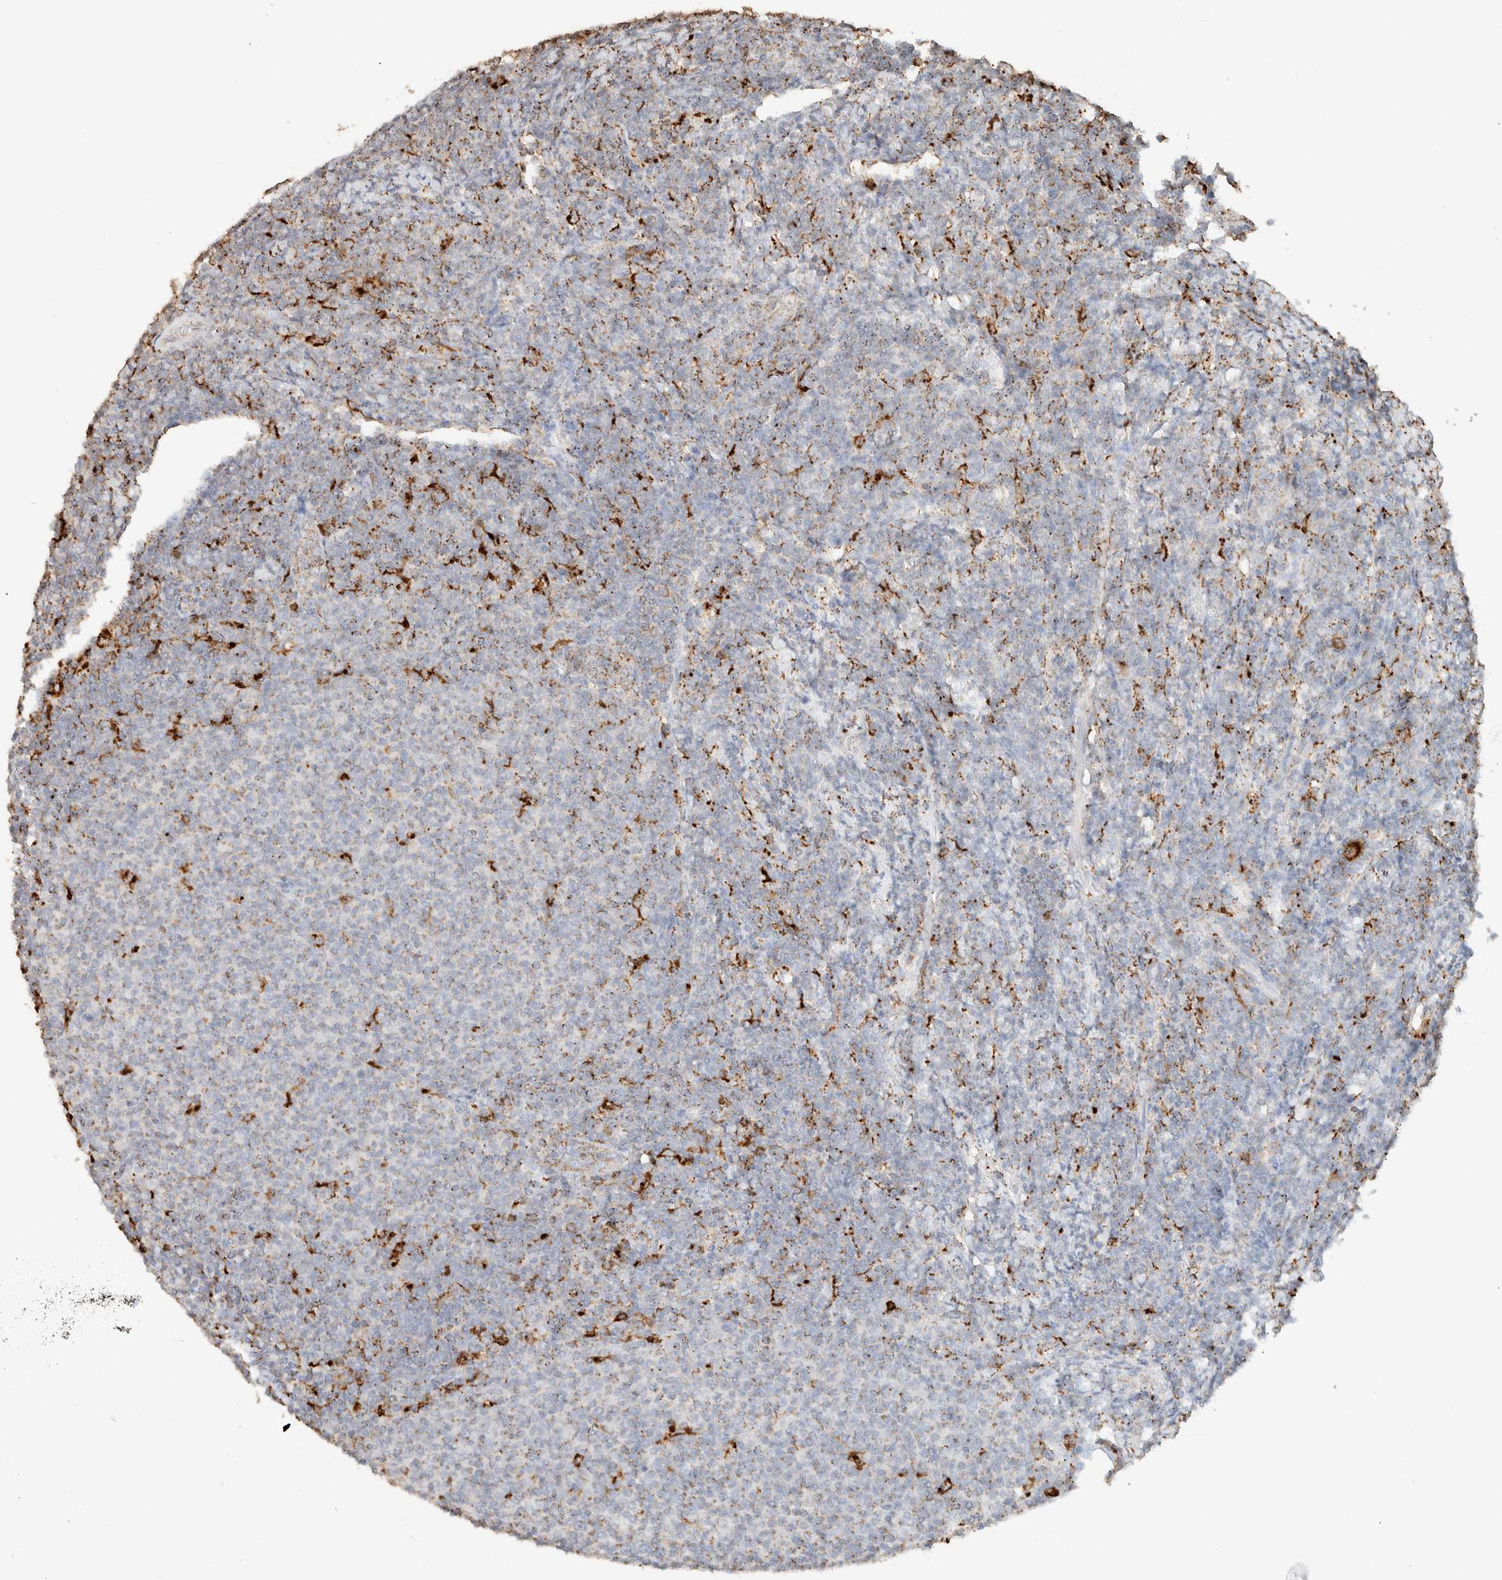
{"staining": {"intensity": "weak", "quantity": "25%-75%", "location": "cytoplasmic/membranous"}, "tissue": "lymphoma", "cell_type": "Tumor cells", "image_type": "cancer", "snomed": [{"axis": "morphology", "description": "Malignant lymphoma, non-Hodgkin's type, Low grade"}, {"axis": "topography", "description": "Lymph node"}], "caption": "The immunohistochemical stain highlights weak cytoplasmic/membranous positivity in tumor cells of lymphoma tissue.", "gene": "CTSC", "patient": {"sex": "male", "age": 66}}